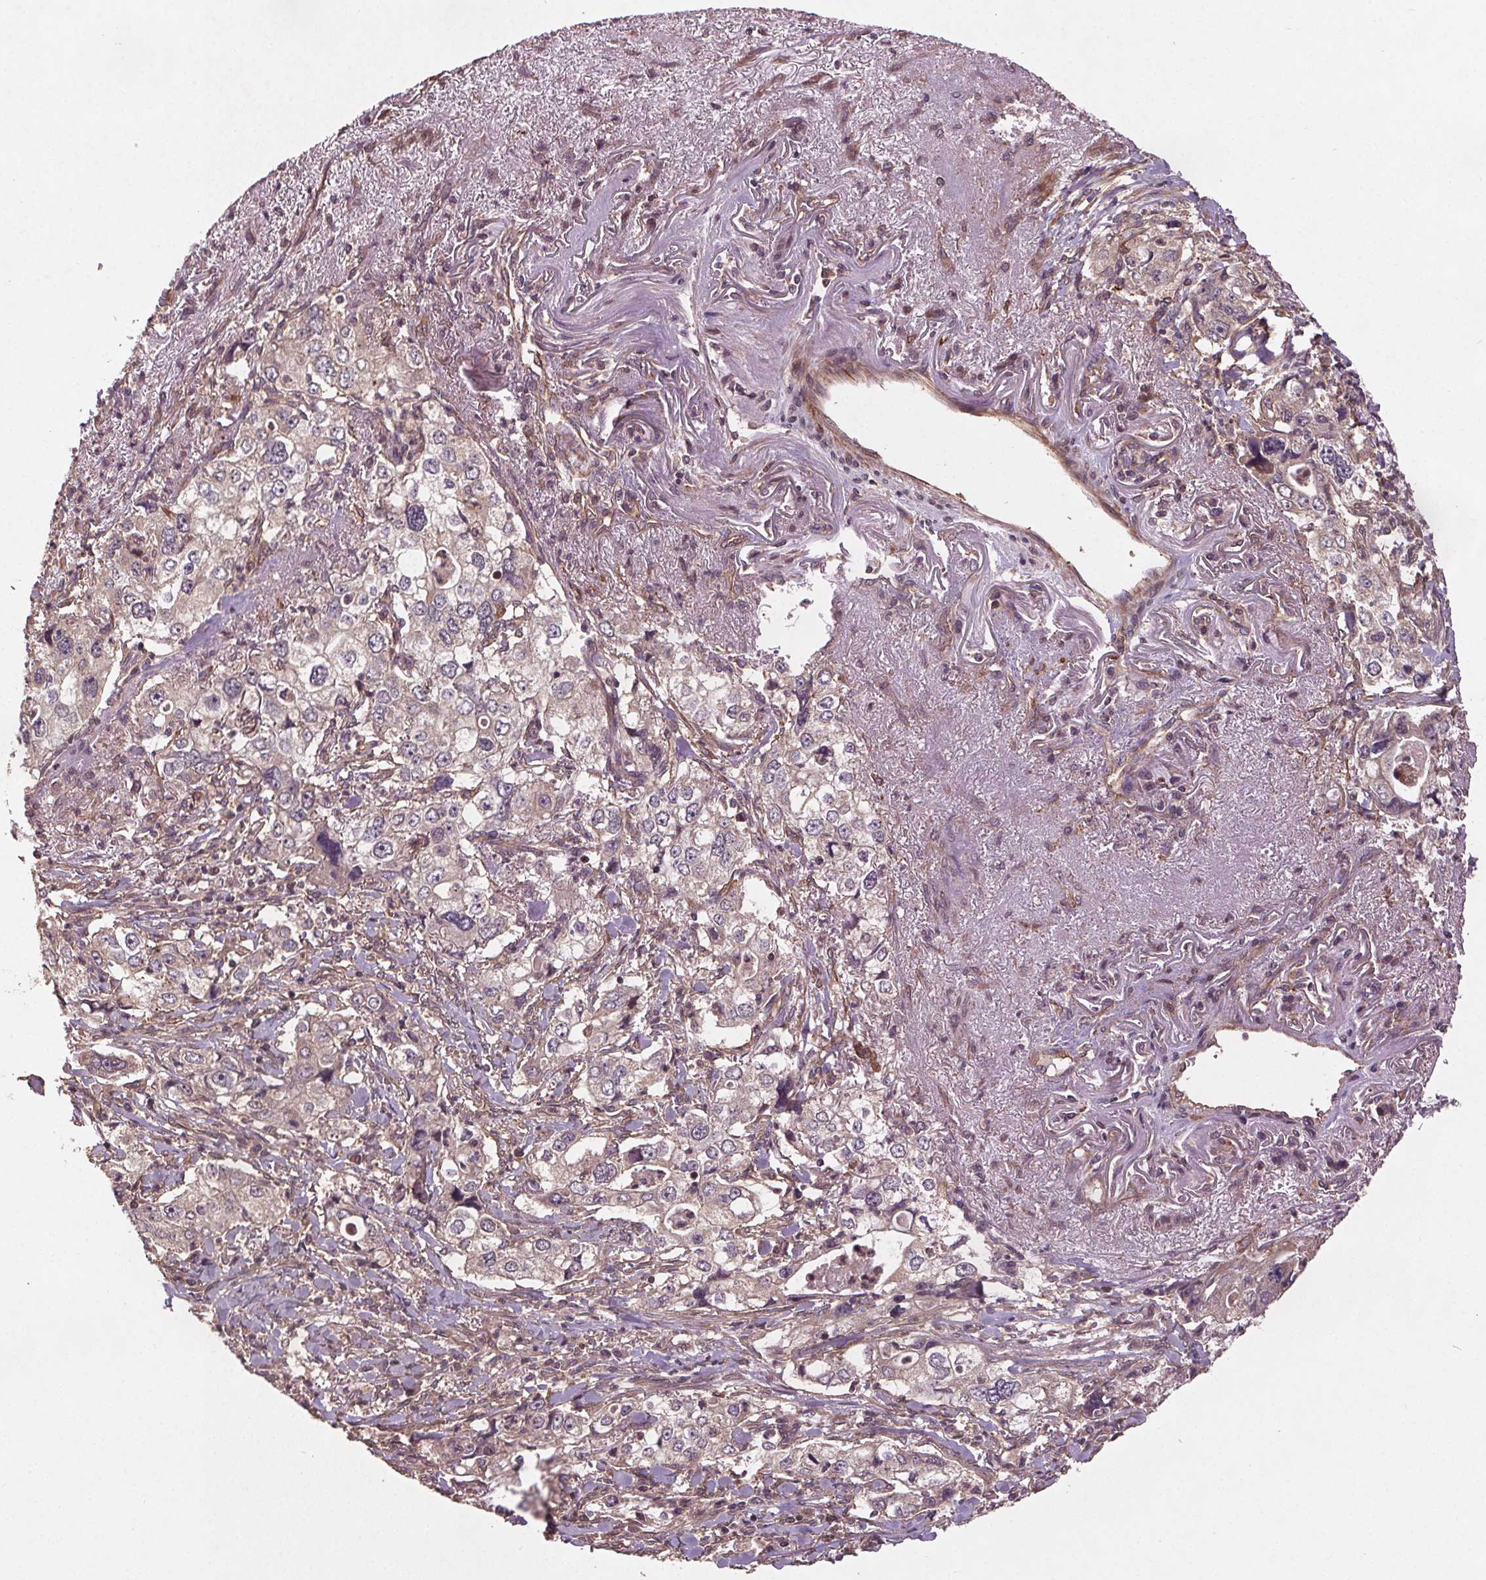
{"staining": {"intensity": "negative", "quantity": "none", "location": "none"}, "tissue": "stomach cancer", "cell_type": "Tumor cells", "image_type": "cancer", "snomed": [{"axis": "morphology", "description": "Adenocarcinoma, NOS"}, {"axis": "topography", "description": "Stomach, upper"}], "caption": "Immunohistochemistry of stomach adenocarcinoma displays no positivity in tumor cells. The staining is performed using DAB (3,3'-diaminobenzidine) brown chromogen with nuclei counter-stained in using hematoxylin.", "gene": "SEC14L2", "patient": {"sex": "male", "age": 75}}